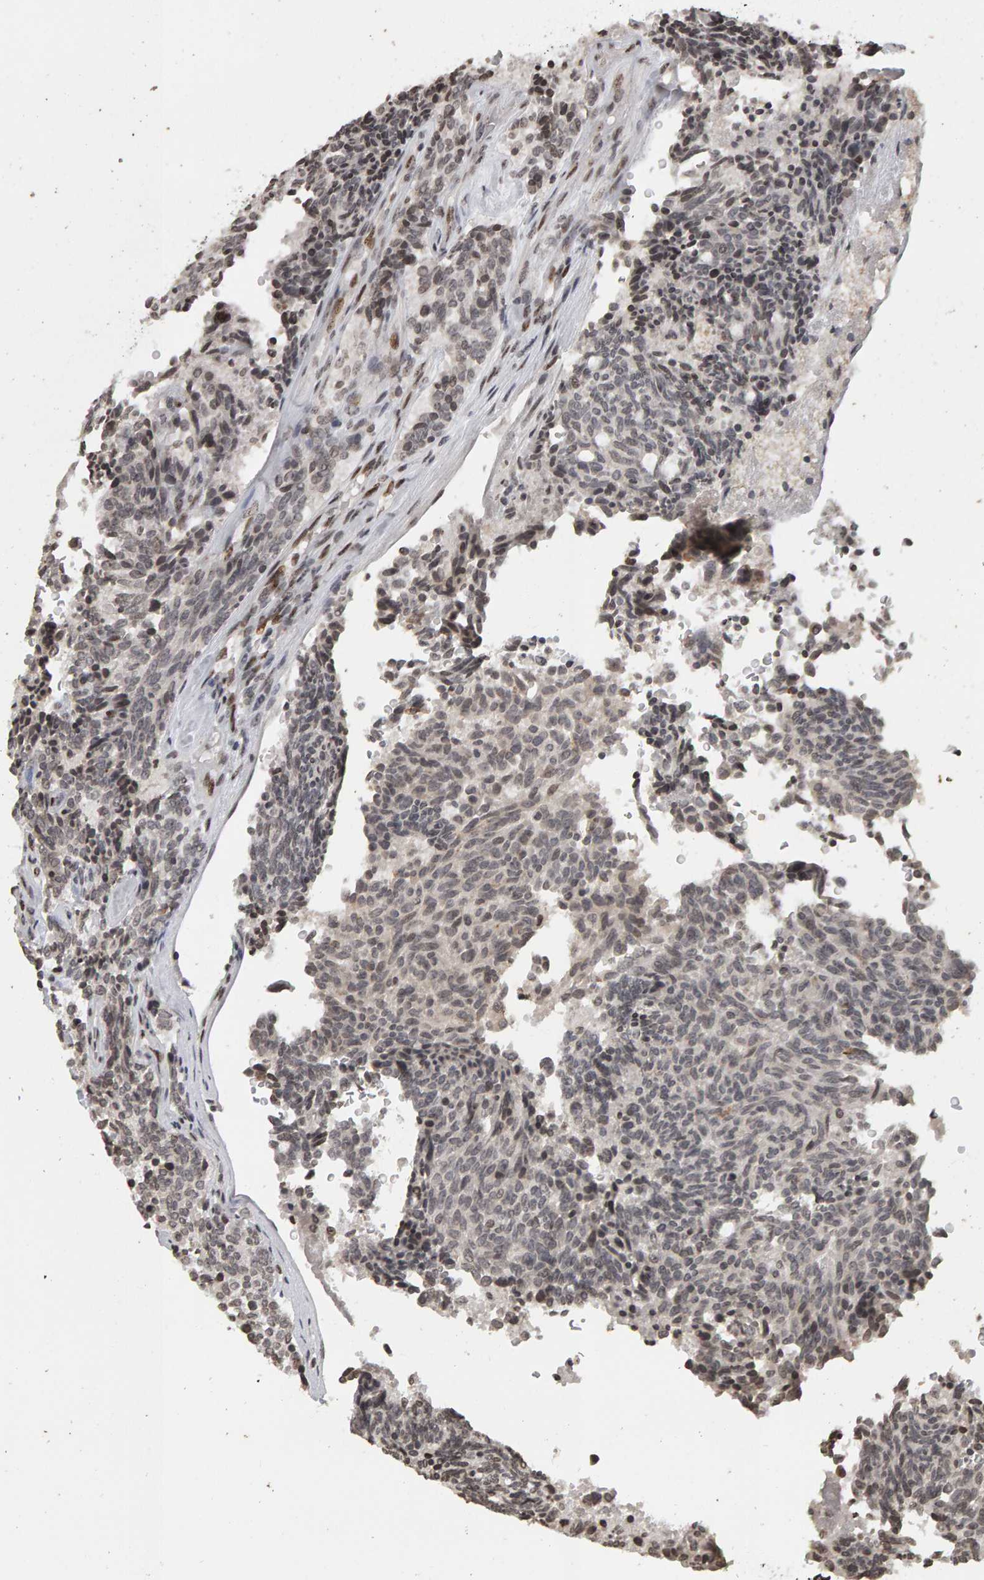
{"staining": {"intensity": "weak", "quantity": "25%-75%", "location": "nuclear"}, "tissue": "carcinoid", "cell_type": "Tumor cells", "image_type": "cancer", "snomed": [{"axis": "morphology", "description": "Carcinoid, malignant, NOS"}, {"axis": "topography", "description": "Pancreas"}], "caption": "This is an image of IHC staining of malignant carcinoid, which shows weak staining in the nuclear of tumor cells.", "gene": "TRAM1", "patient": {"sex": "female", "age": 54}}